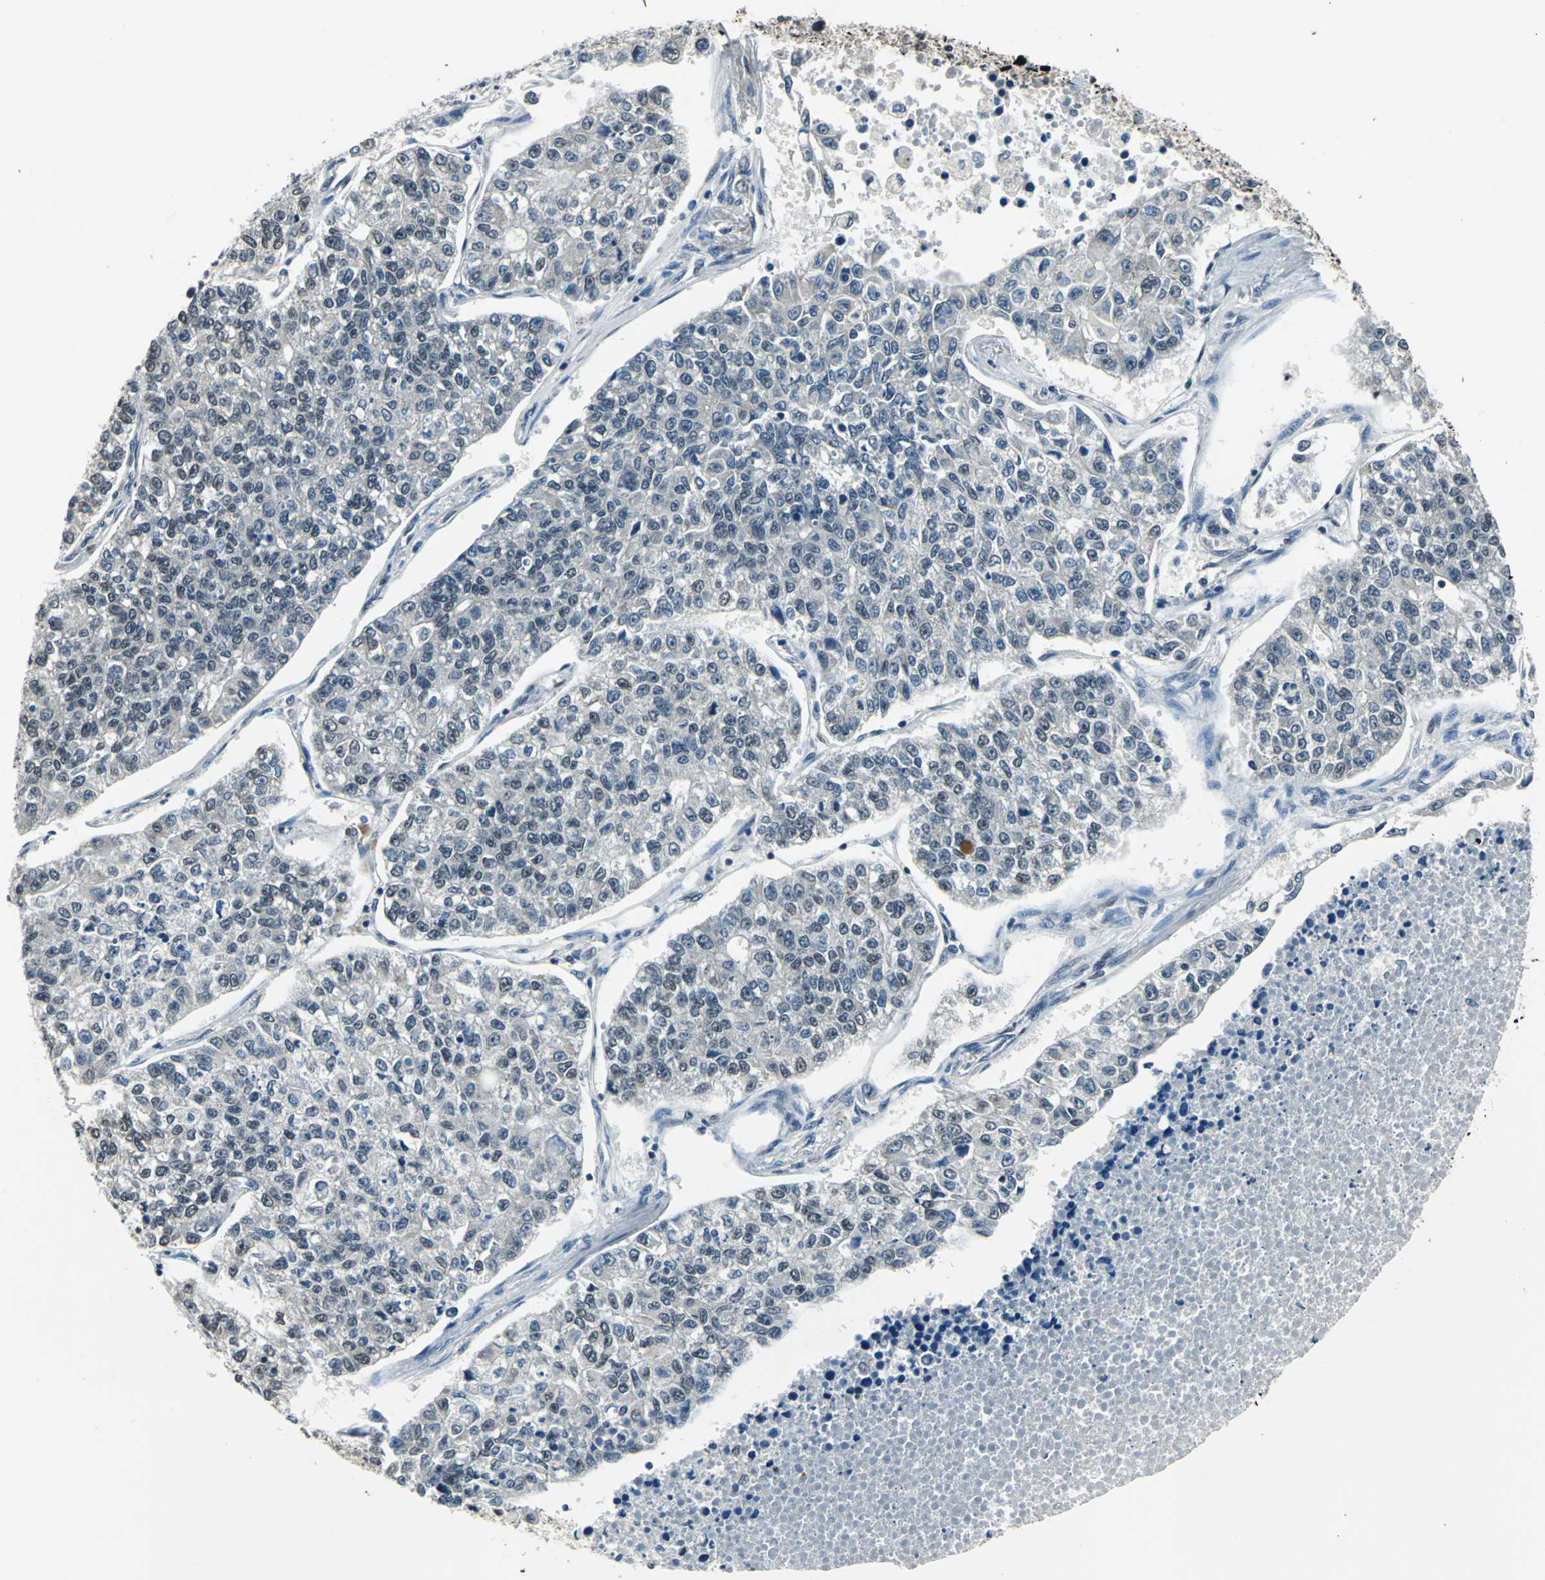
{"staining": {"intensity": "weak", "quantity": "<25%", "location": "nuclear"}, "tissue": "lung cancer", "cell_type": "Tumor cells", "image_type": "cancer", "snomed": [{"axis": "morphology", "description": "Adenocarcinoma, NOS"}, {"axis": "topography", "description": "Lung"}], "caption": "DAB (3,3'-diaminobenzidine) immunohistochemical staining of lung adenocarcinoma demonstrates no significant staining in tumor cells. (Stains: DAB immunohistochemistry (IHC) with hematoxylin counter stain, Microscopy: brightfield microscopy at high magnification).", "gene": "RBM14", "patient": {"sex": "male", "age": 49}}